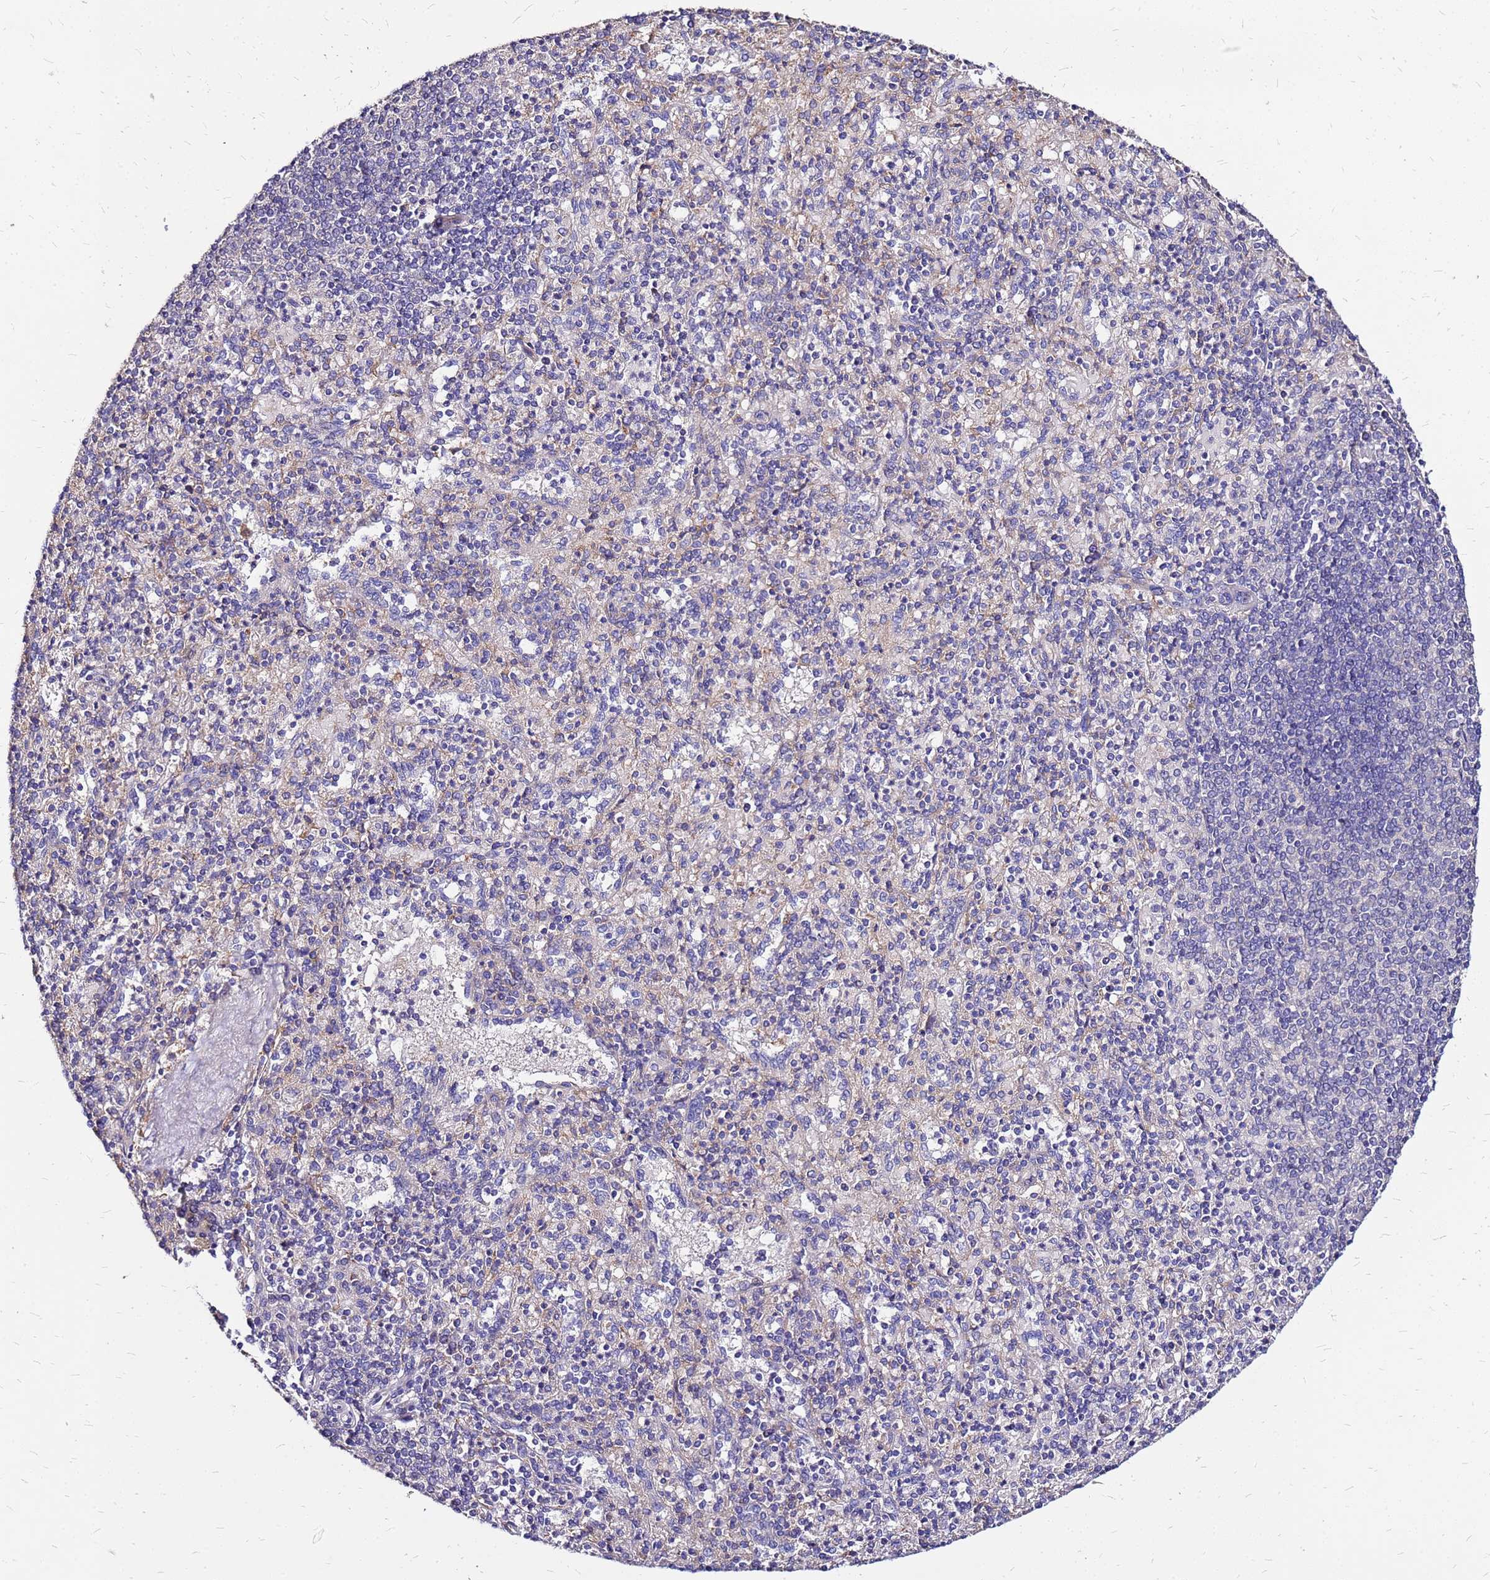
{"staining": {"intensity": "negative", "quantity": "none", "location": "none"}, "tissue": "spleen", "cell_type": "Cells in red pulp", "image_type": "normal", "snomed": [{"axis": "morphology", "description": "Normal tissue, NOS"}, {"axis": "topography", "description": "Spleen"}], "caption": "A micrograph of spleen stained for a protein exhibits no brown staining in cells in red pulp. (DAB (3,3'-diaminobenzidine) immunohistochemistry with hematoxylin counter stain).", "gene": "ARHGEF35", "patient": {"sex": "male", "age": 82}}